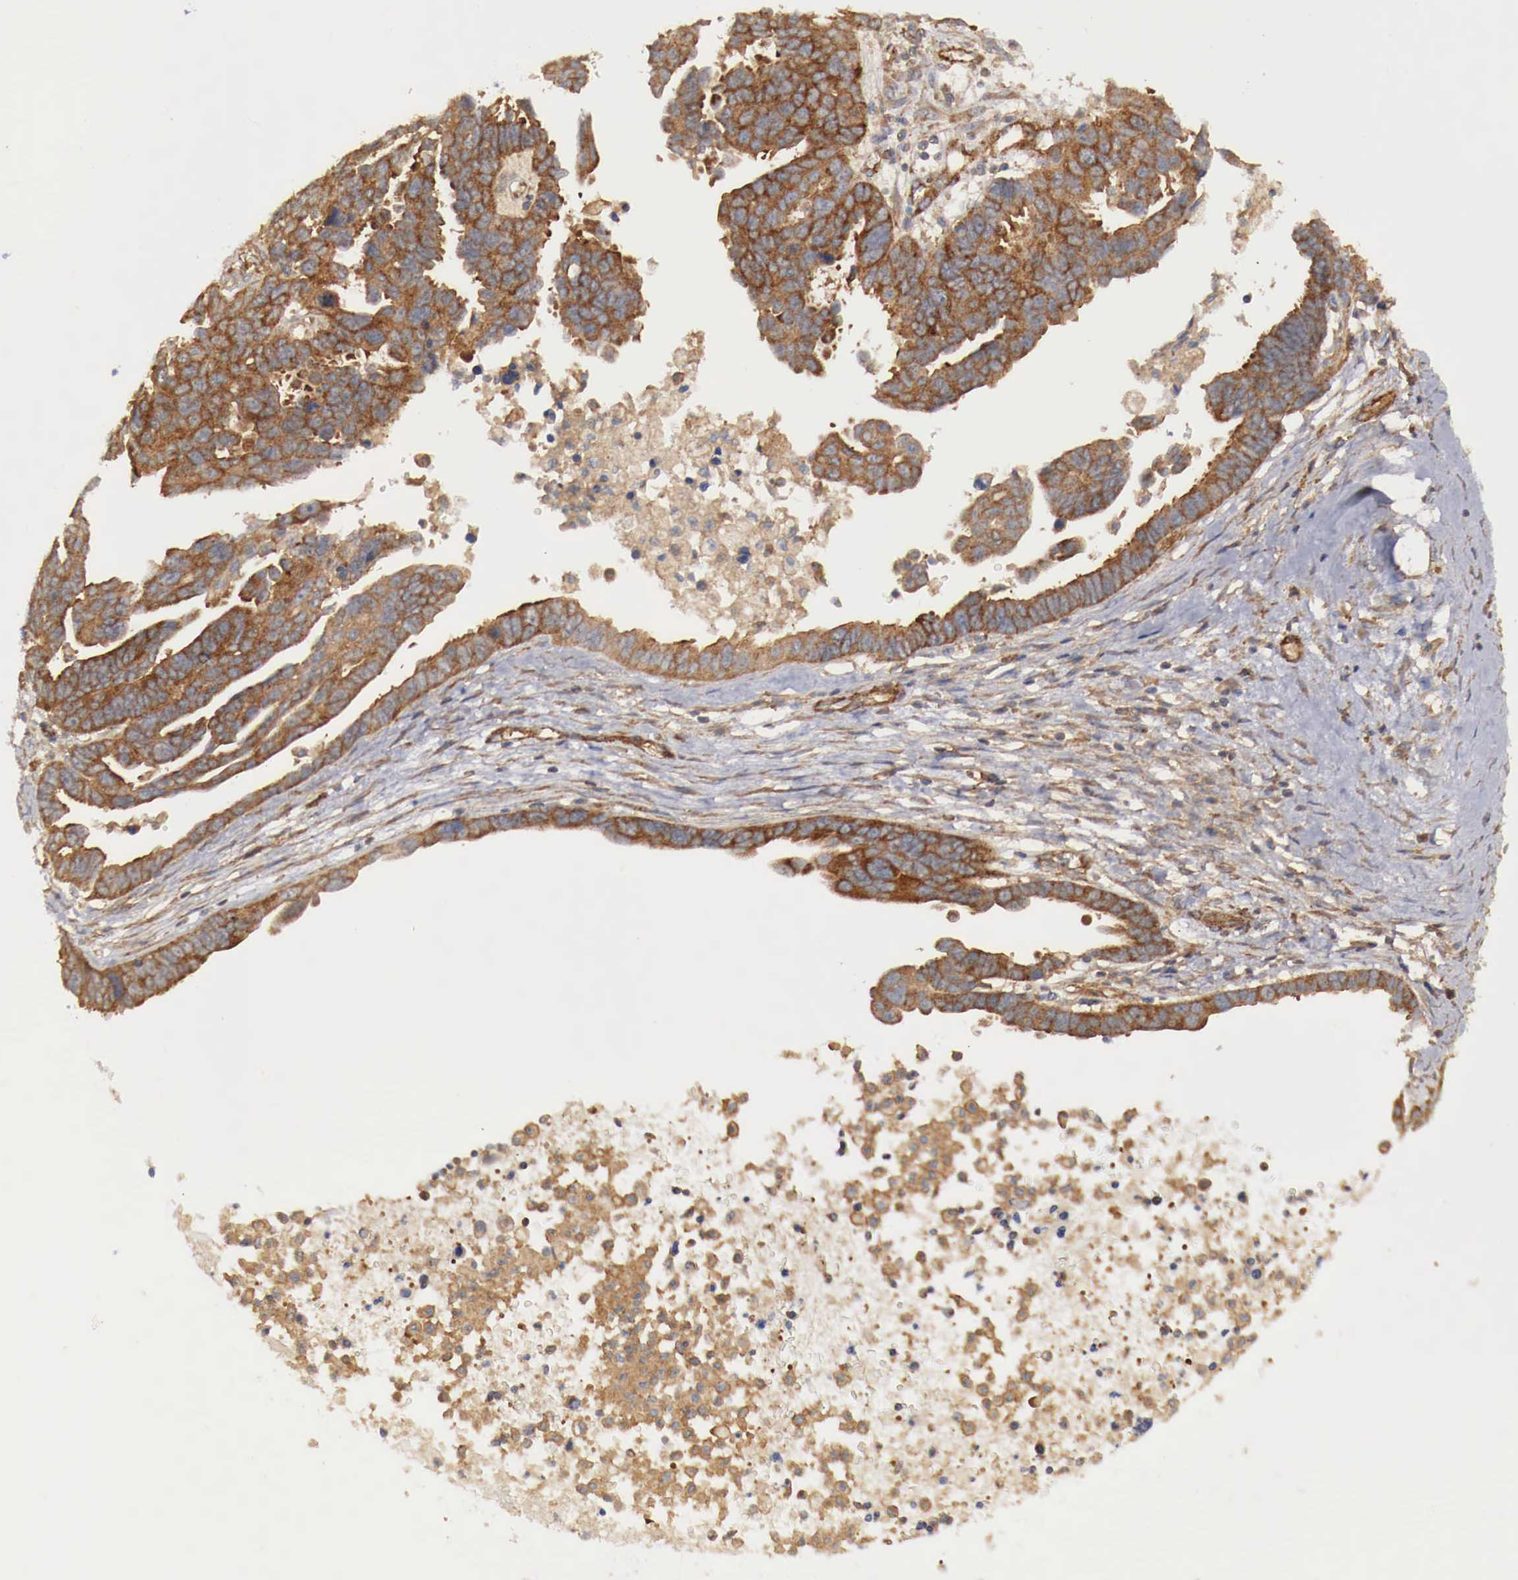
{"staining": {"intensity": "moderate", "quantity": ">75%", "location": "cytoplasmic/membranous"}, "tissue": "ovarian cancer", "cell_type": "Tumor cells", "image_type": "cancer", "snomed": [{"axis": "morphology", "description": "Carcinoma, endometroid"}, {"axis": "morphology", "description": "Cystadenocarcinoma, serous, NOS"}, {"axis": "topography", "description": "Ovary"}], "caption": "This micrograph exhibits IHC staining of human ovarian endometroid carcinoma, with medium moderate cytoplasmic/membranous expression in about >75% of tumor cells.", "gene": "ARMCX4", "patient": {"sex": "female", "age": 45}}